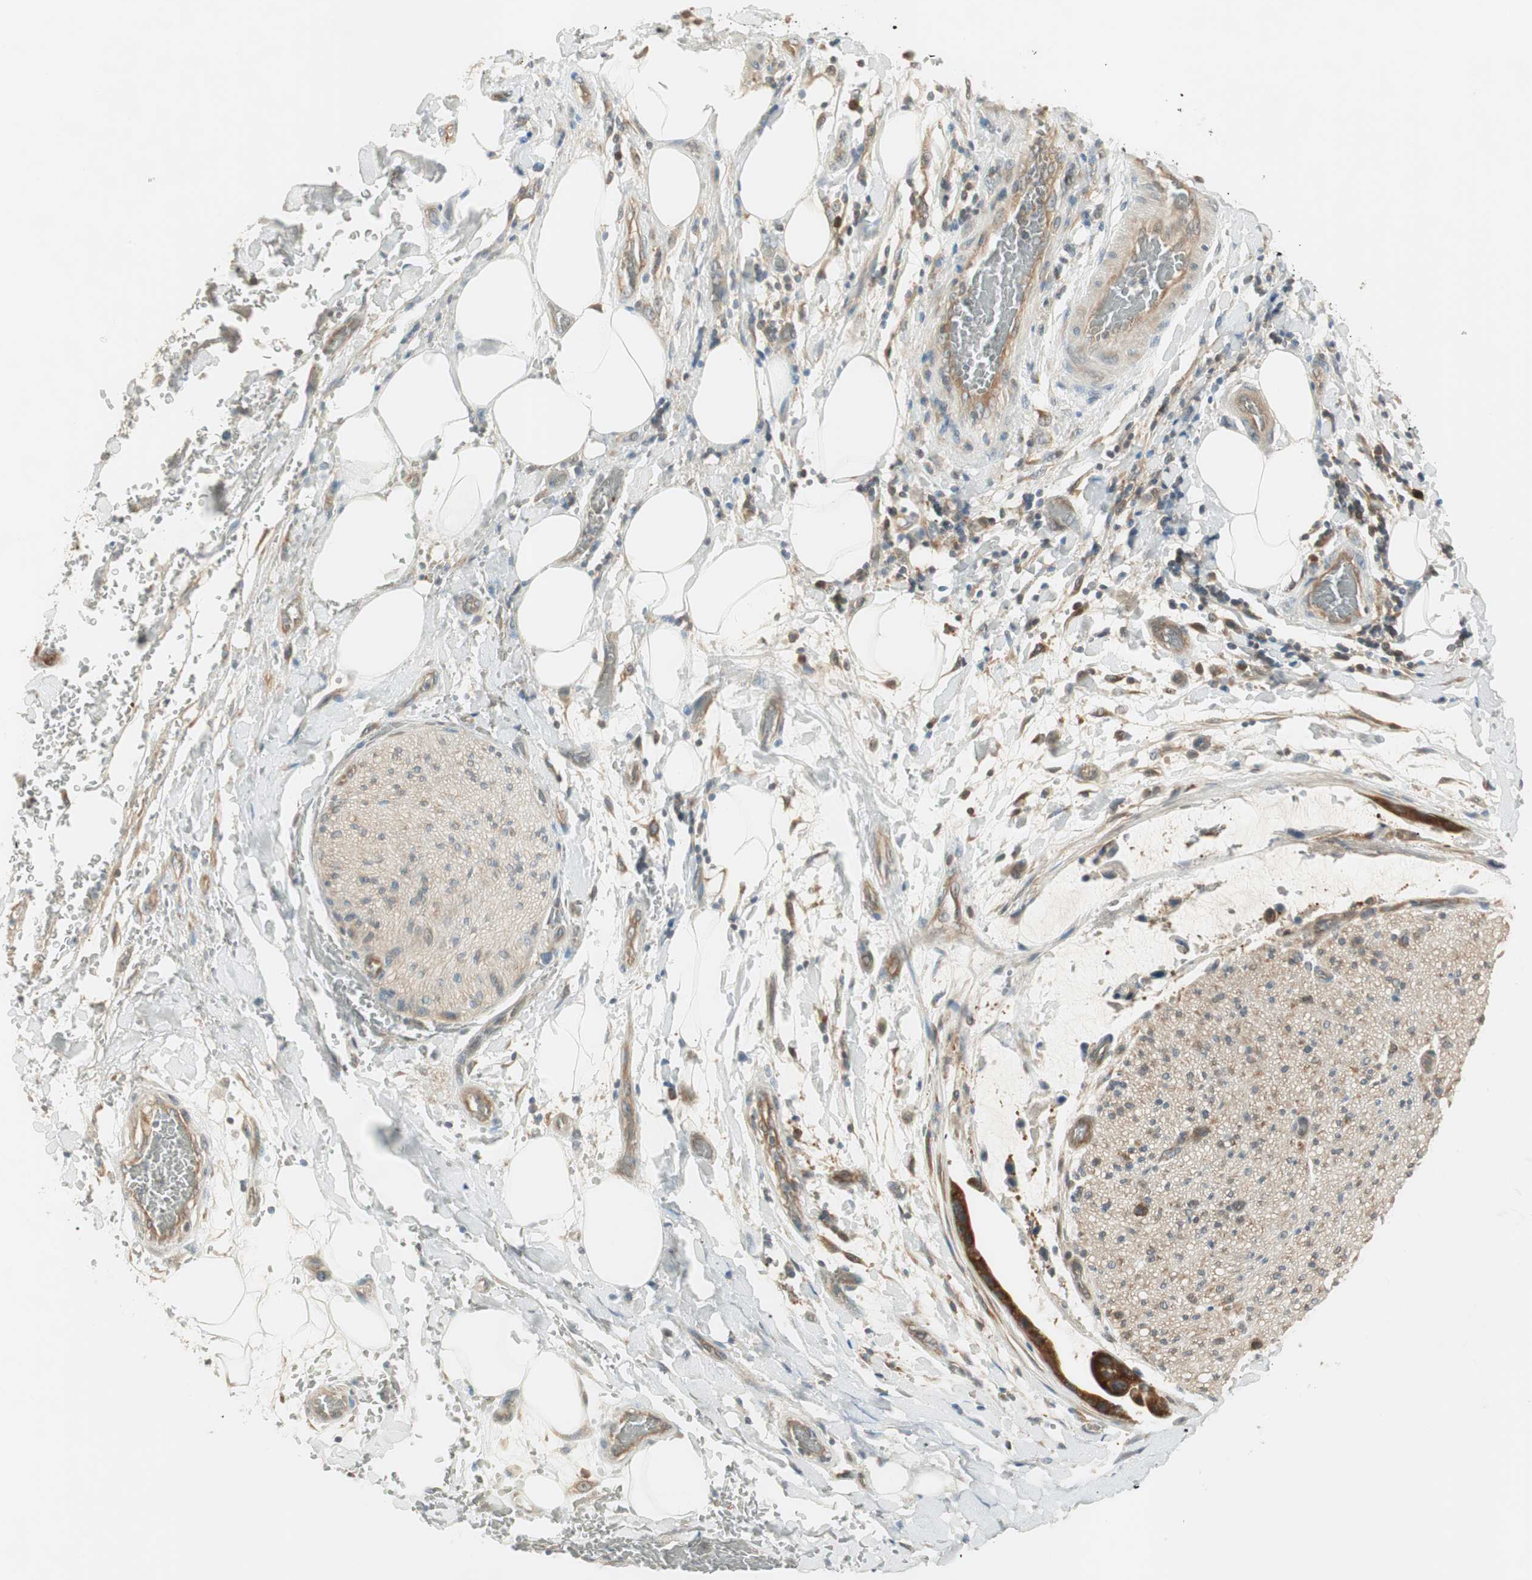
{"staining": {"intensity": "moderate", "quantity": ">75%", "location": "cytoplasmic/membranous"}, "tissue": "adipose tissue", "cell_type": "Adipocytes", "image_type": "normal", "snomed": [{"axis": "morphology", "description": "Normal tissue, NOS"}, {"axis": "morphology", "description": "Cholangiocarcinoma"}, {"axis": "topography", "description": "Liver"}, {"axis": "topography", "description": "Peripheral nerve tissue"}], "caption": "Protein analysis of unremarkable adipose tissue shows moderate cytoplasmic/membranous positivity in about >75% of adipocytes. (DAB IHC, brown staining for protein, blue staining for nuclei).", "gene": "IPO5", "patient": {"sex": "male", "age": 50}}